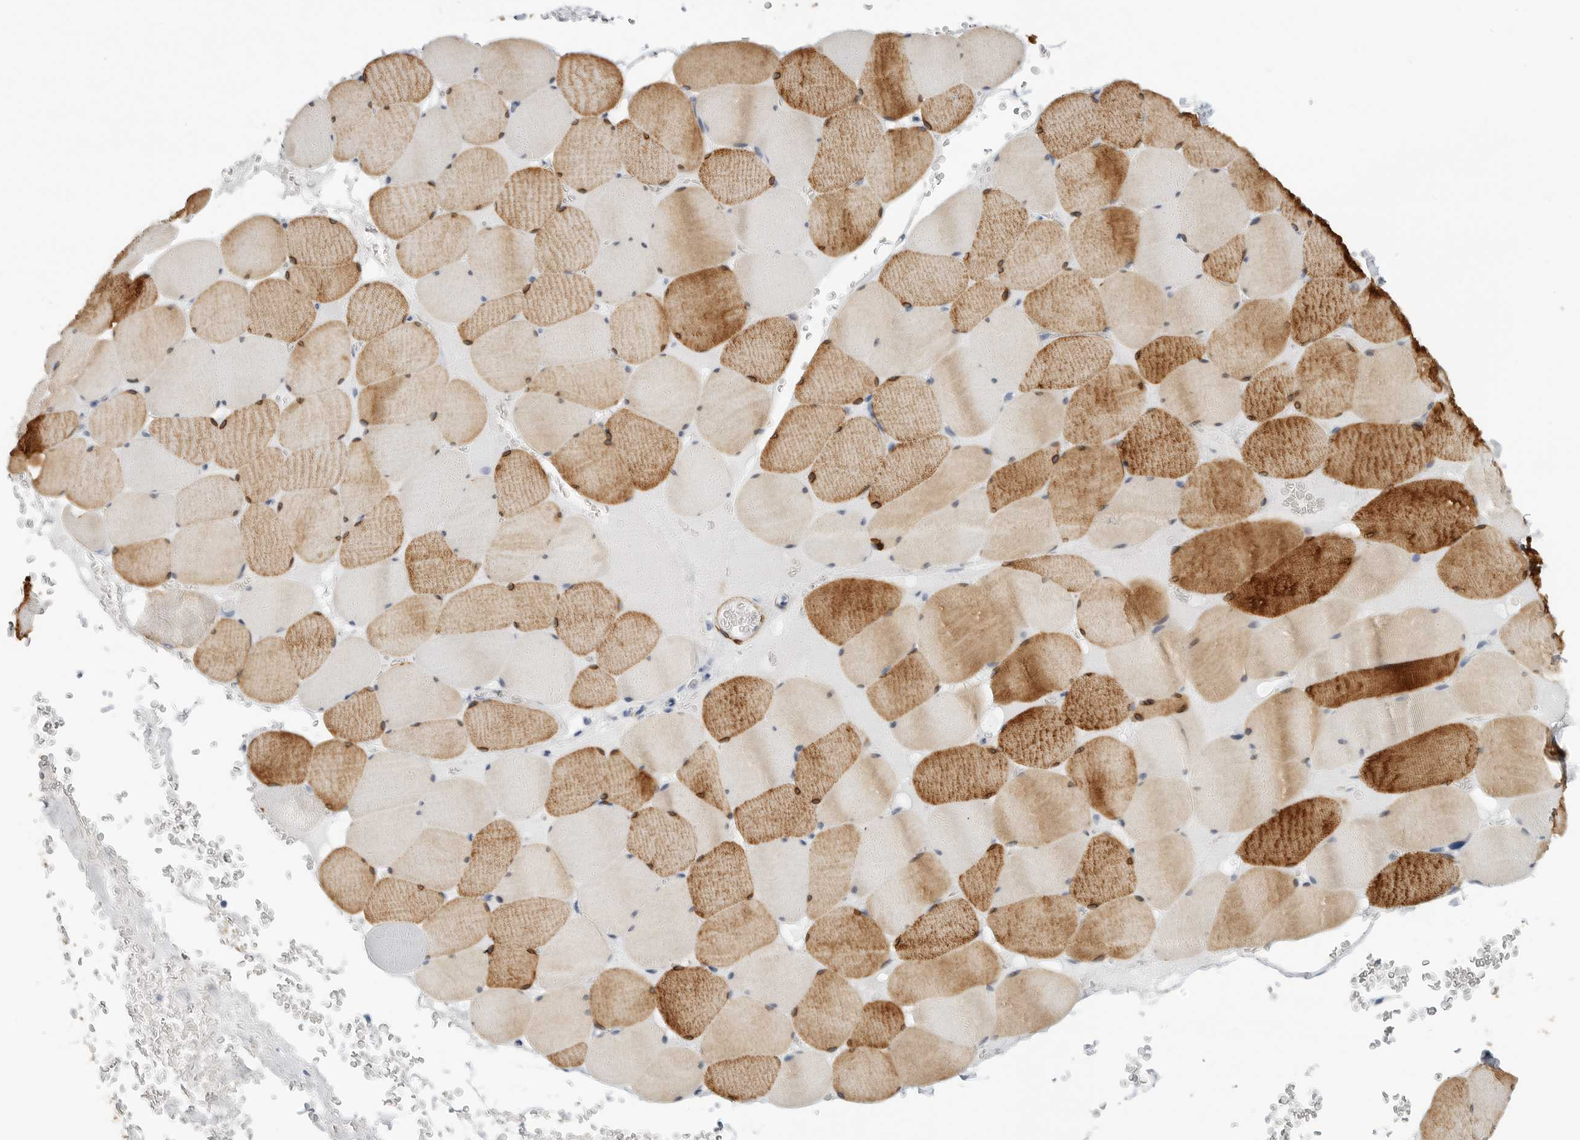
{"staining": {"intensity": "strong", "quantity": "25%-75%", "location": "cytoplasmic/membranous,nuclear"}, "tissue": "skeletal muscle", "cell_type": "Myocytes", "image_type": "normal", "snomed": [{"axis": "morphology", "description": "Normal tissue, NOS"}, {"axis": "topography", "description": "Skeletal muscle"}], "caption": "IHC photomicrograph of unremarkable skeletal muscle: skeletal muscle stained using immunohistochemistry (IHC) reveals high levels of strong protein expression localized specifically in the cytoplasmic/membranous,nuclear of myocytes, appearing as a cytoplasmic/membranous,nuclear brown color.", "gene": "PLN", "patient": {"sex": "male", "age": 62}}